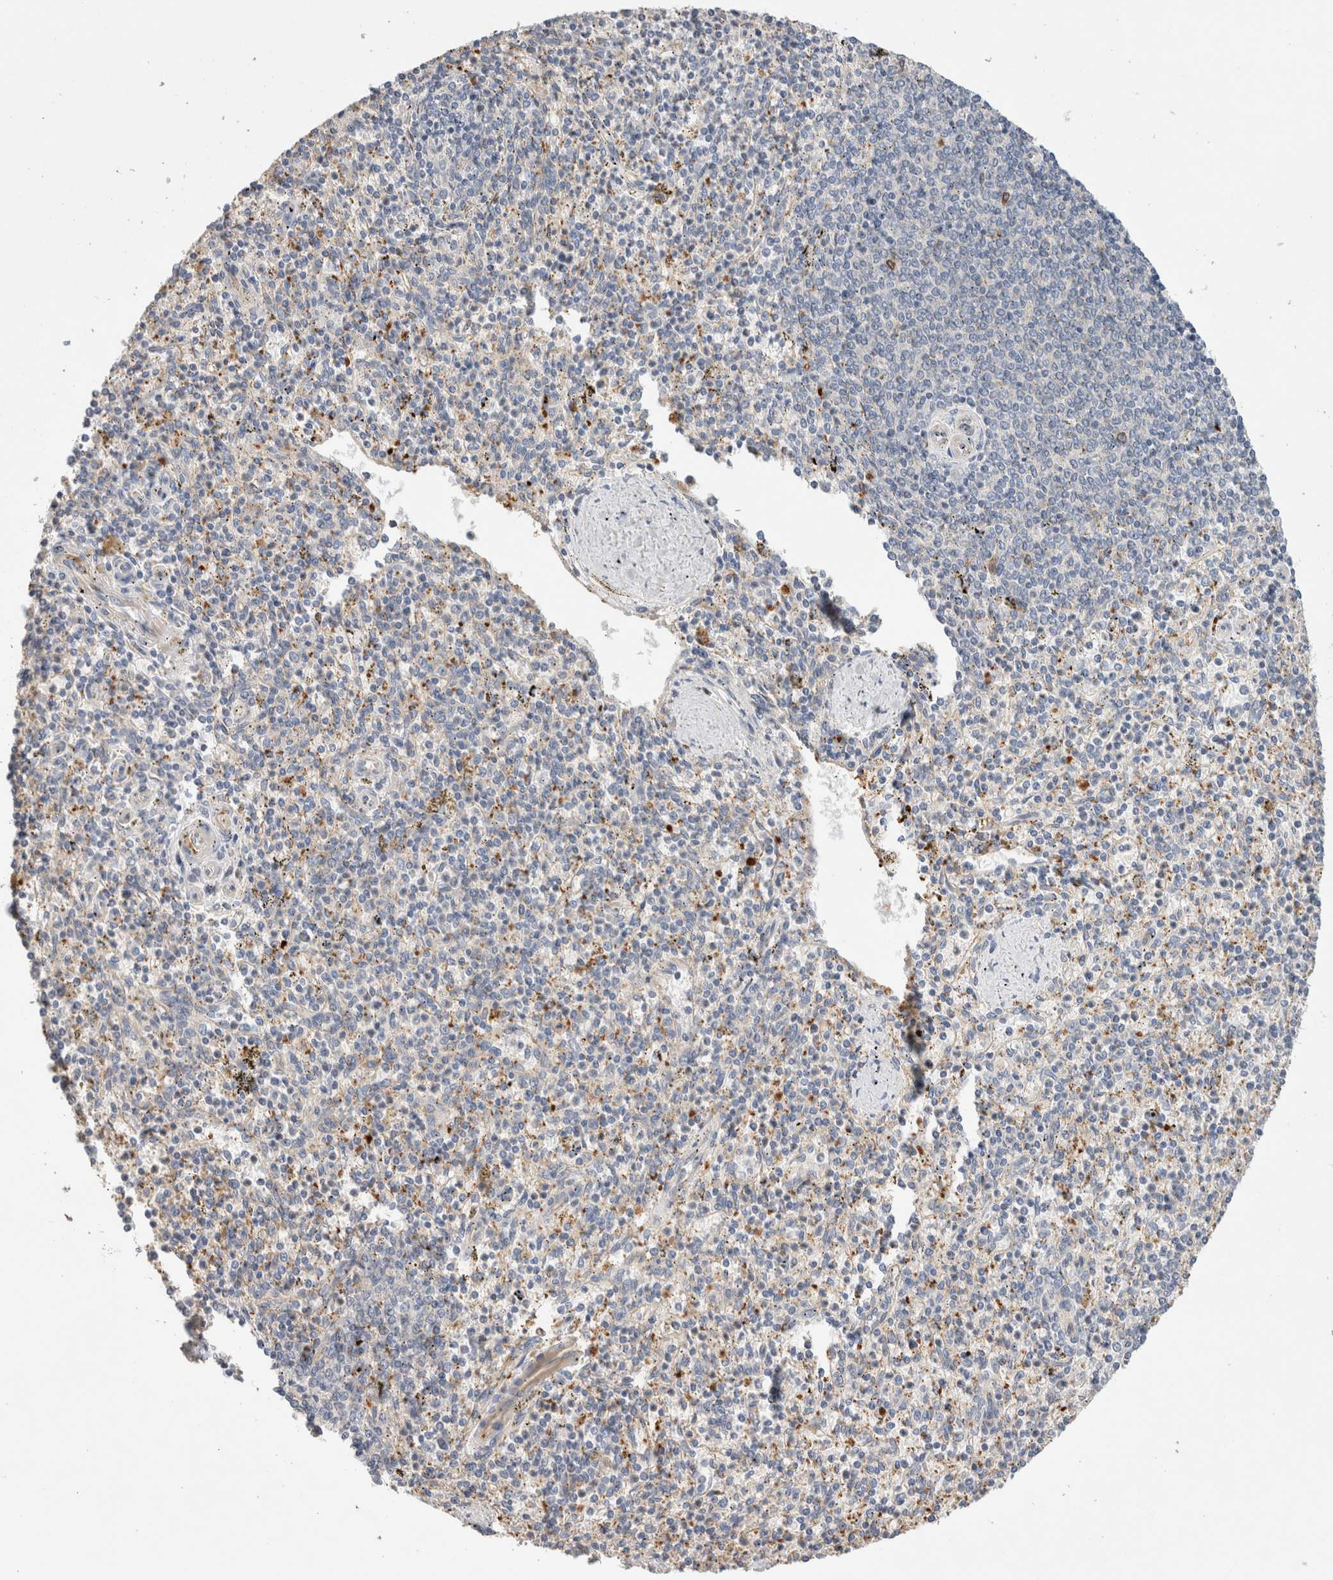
{"staining": {"intensity": "negative", "quantity": "none", "location": "none"}, "tissue": "spleen", "cell_type": "Cells in red pulp", "image_type": "normal", "snomed": [{"axis": "morphology", "description": "Normal tissue, NOS"}, {"axis": "topography", "description": "Spleen"}], "caption": "Cells in red pulp show no significant protein staining in benign spleen. (DAB (3,3'-diaminobenzidine) immunohistochemistry visualized using brightfield microscopy, high magnification).", "gene": "PROS1", "patient": {"sex": "male", "age": 72}}